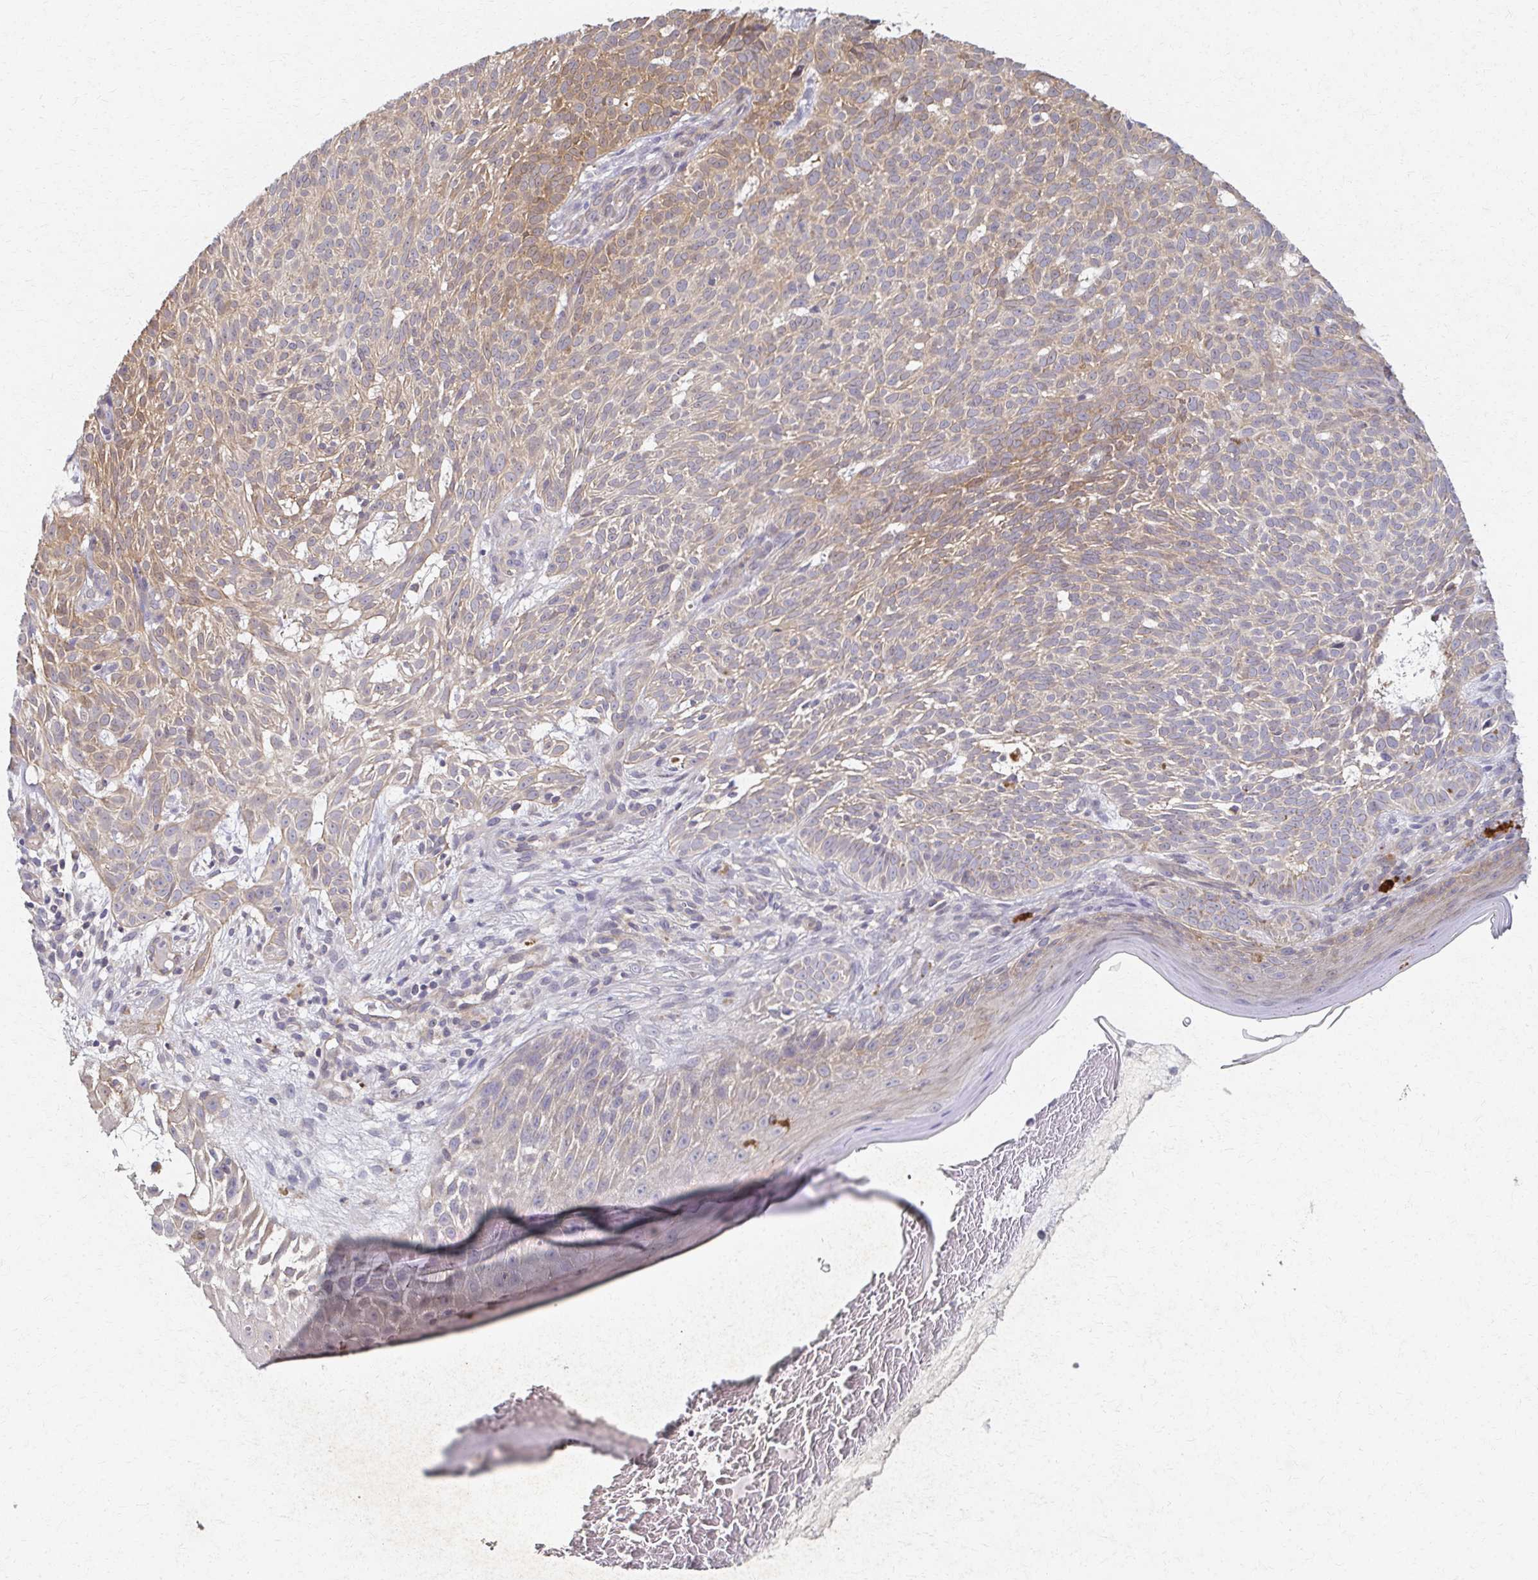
{"staining": {"intensity": "weak", "quantity": "25%-75%", "location": "cytoplasmic/membranous"}, "tissue": "skin cancer", "cell_type": "Tumor cells", "image_type": "cancer", "snomed": [{"axis": "morphology", "description": "Basal cell carcinoma"}, {"axis": "topography", "description": "Skin"}], "caption": "Skin cancer (basal cell carcinoma) stained for a protein shows weak cytoplasmic/membranous positivity in tumor cells. The staining was performed using DAB (3,3'-diaminobenzidine), with brown indicating positive protein expression. Nuclei are stained blue with hematoxylin.", "gene": "EOLA2", "patient": {"sex": "male", "age": 78}}